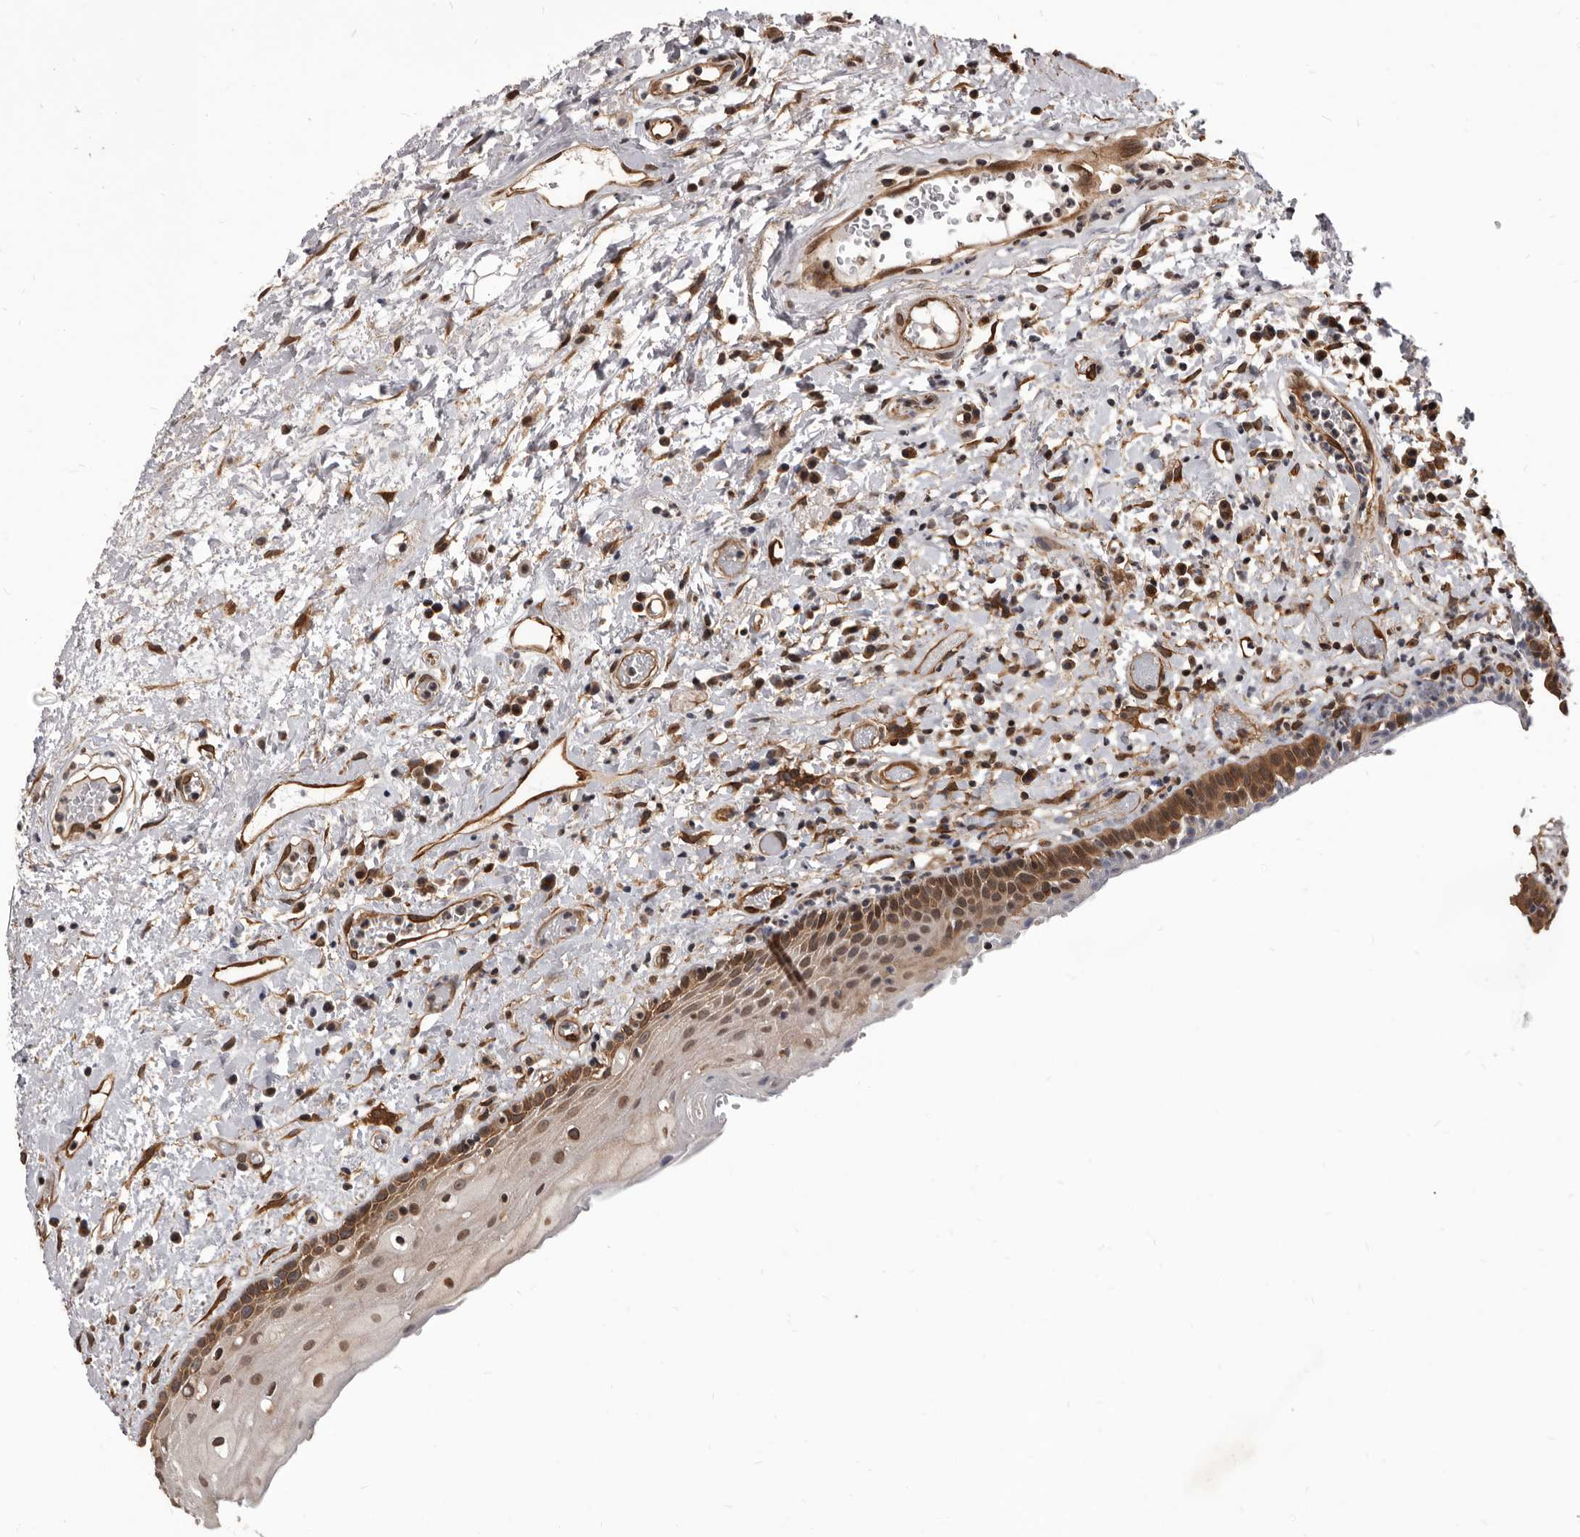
{"staining": {"intensity": "moderate", "quantity": ">75%", "location": "cytoplasmic/membranous,nuclear"}, "tissue": "oral mucosa", "cell_type": "Squamous epithelial cells", "image_type": "normal", "snomed": [{"axis": "morphology", "description": "Normal tissue, NOS"}, {"axis": "topography", "description": "Oral tissue"}], "caption": "DAB (3,3'-diaminobenzidine) immunohistochemical staining of normal human oral mucosa shows moderate cytoplasmic/membranous,nuclear protein expression in approximately >75% of squamous epithelial cells.", "gene": "ADAMTS20", "patient": {"sex": "female", "age": 76}}